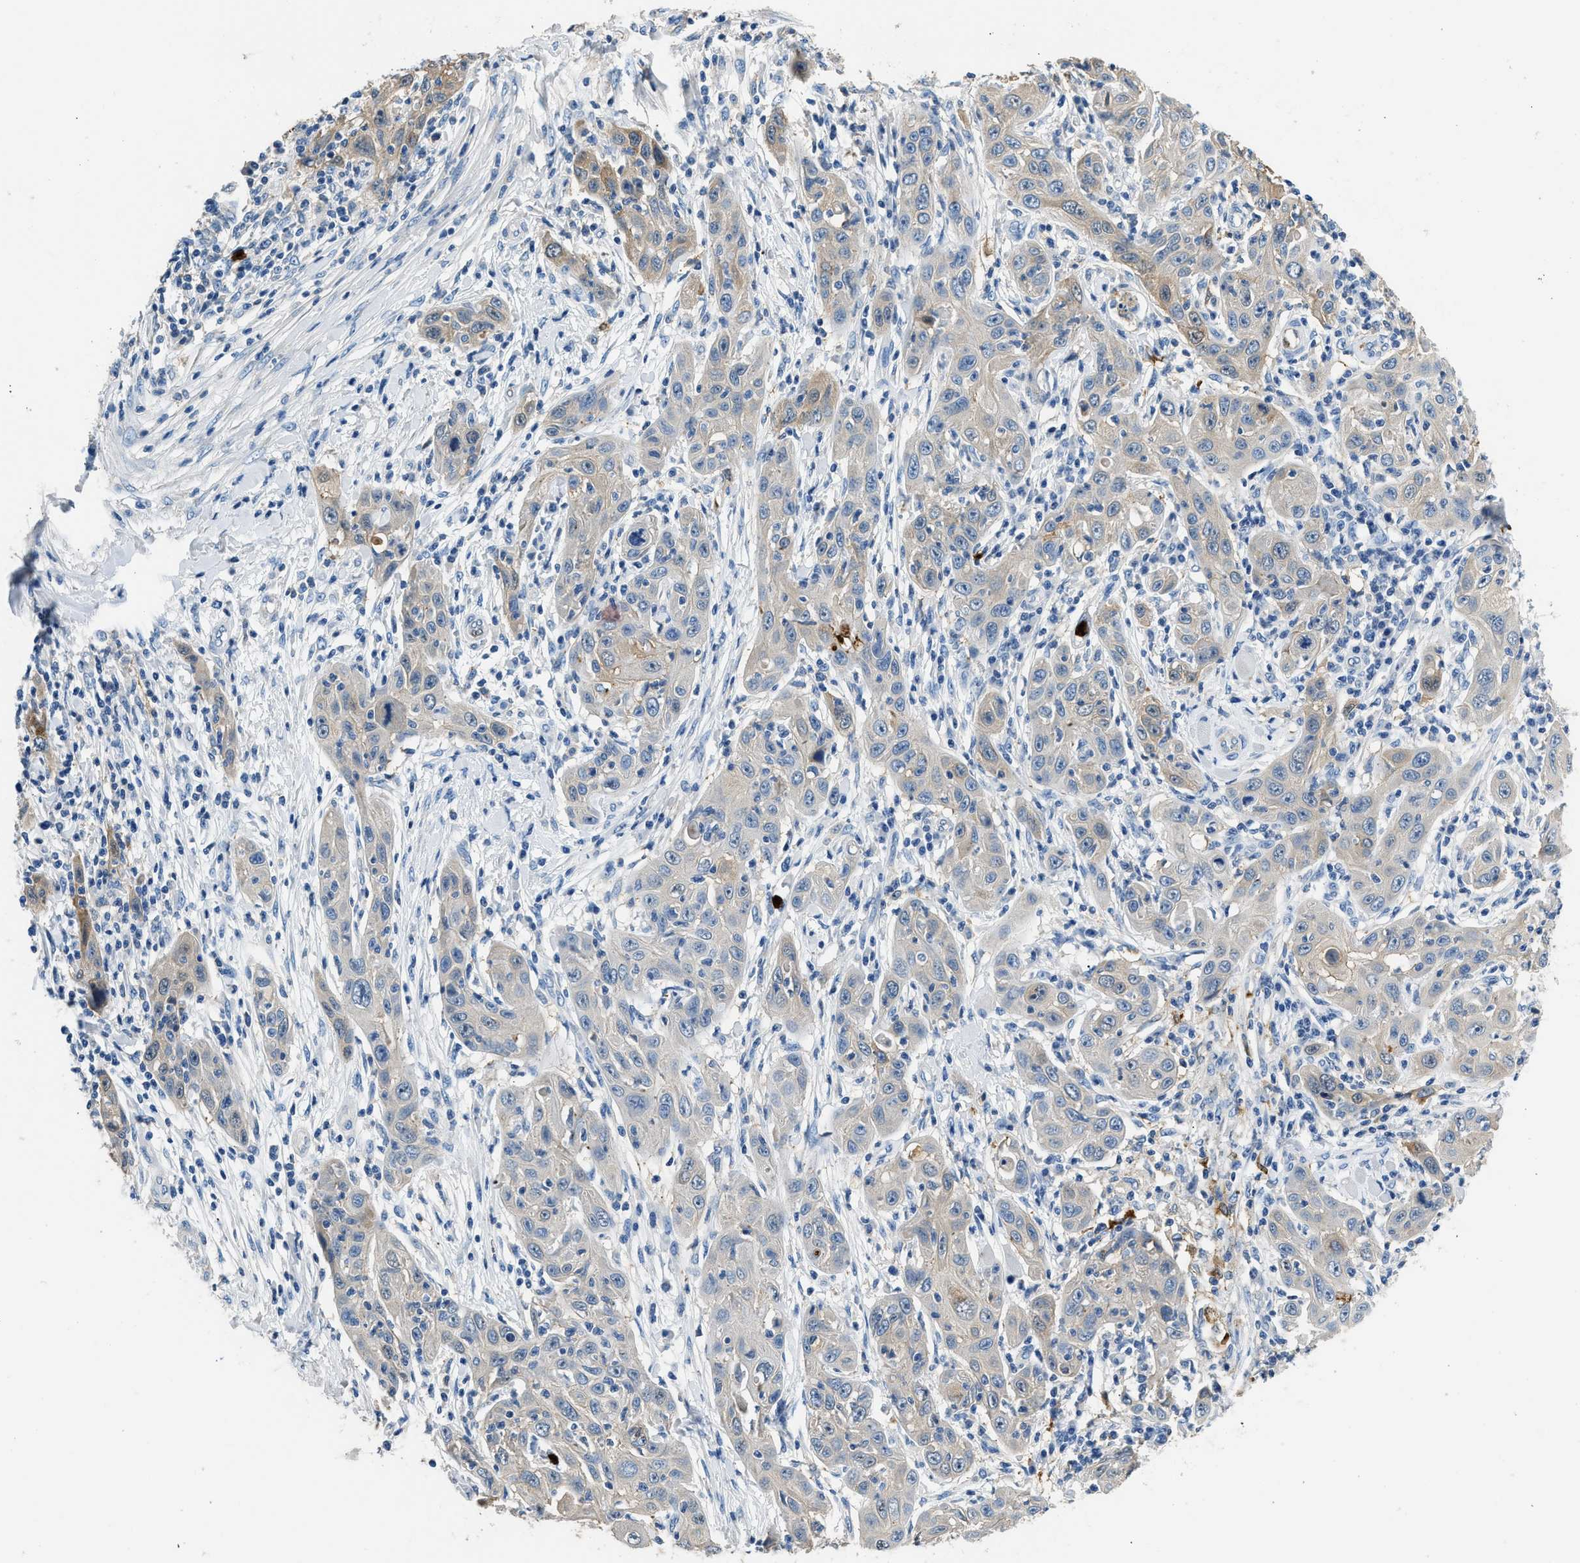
{"staining": {"intensity": "weak", "quantity": "25%-75%", "location": "cytoplasmic/membranous"}, "tissue": "skin cancer", "cell_type": "Tumor cells", "image_type": "cancer", "snomed": [{"axis": "morphology", "description": "Squamous cell carcinoma, NOS"}, {"axis": "topography", "description": "Skin"}], "caption": "Immunohistochemistry of skin cancer shows low levels of weak cytoplasmic/membranous expression in about 25%-75% of tumor cells.", "gene": "ANXA3", "patient": {"sex": "female", "age": 88}}